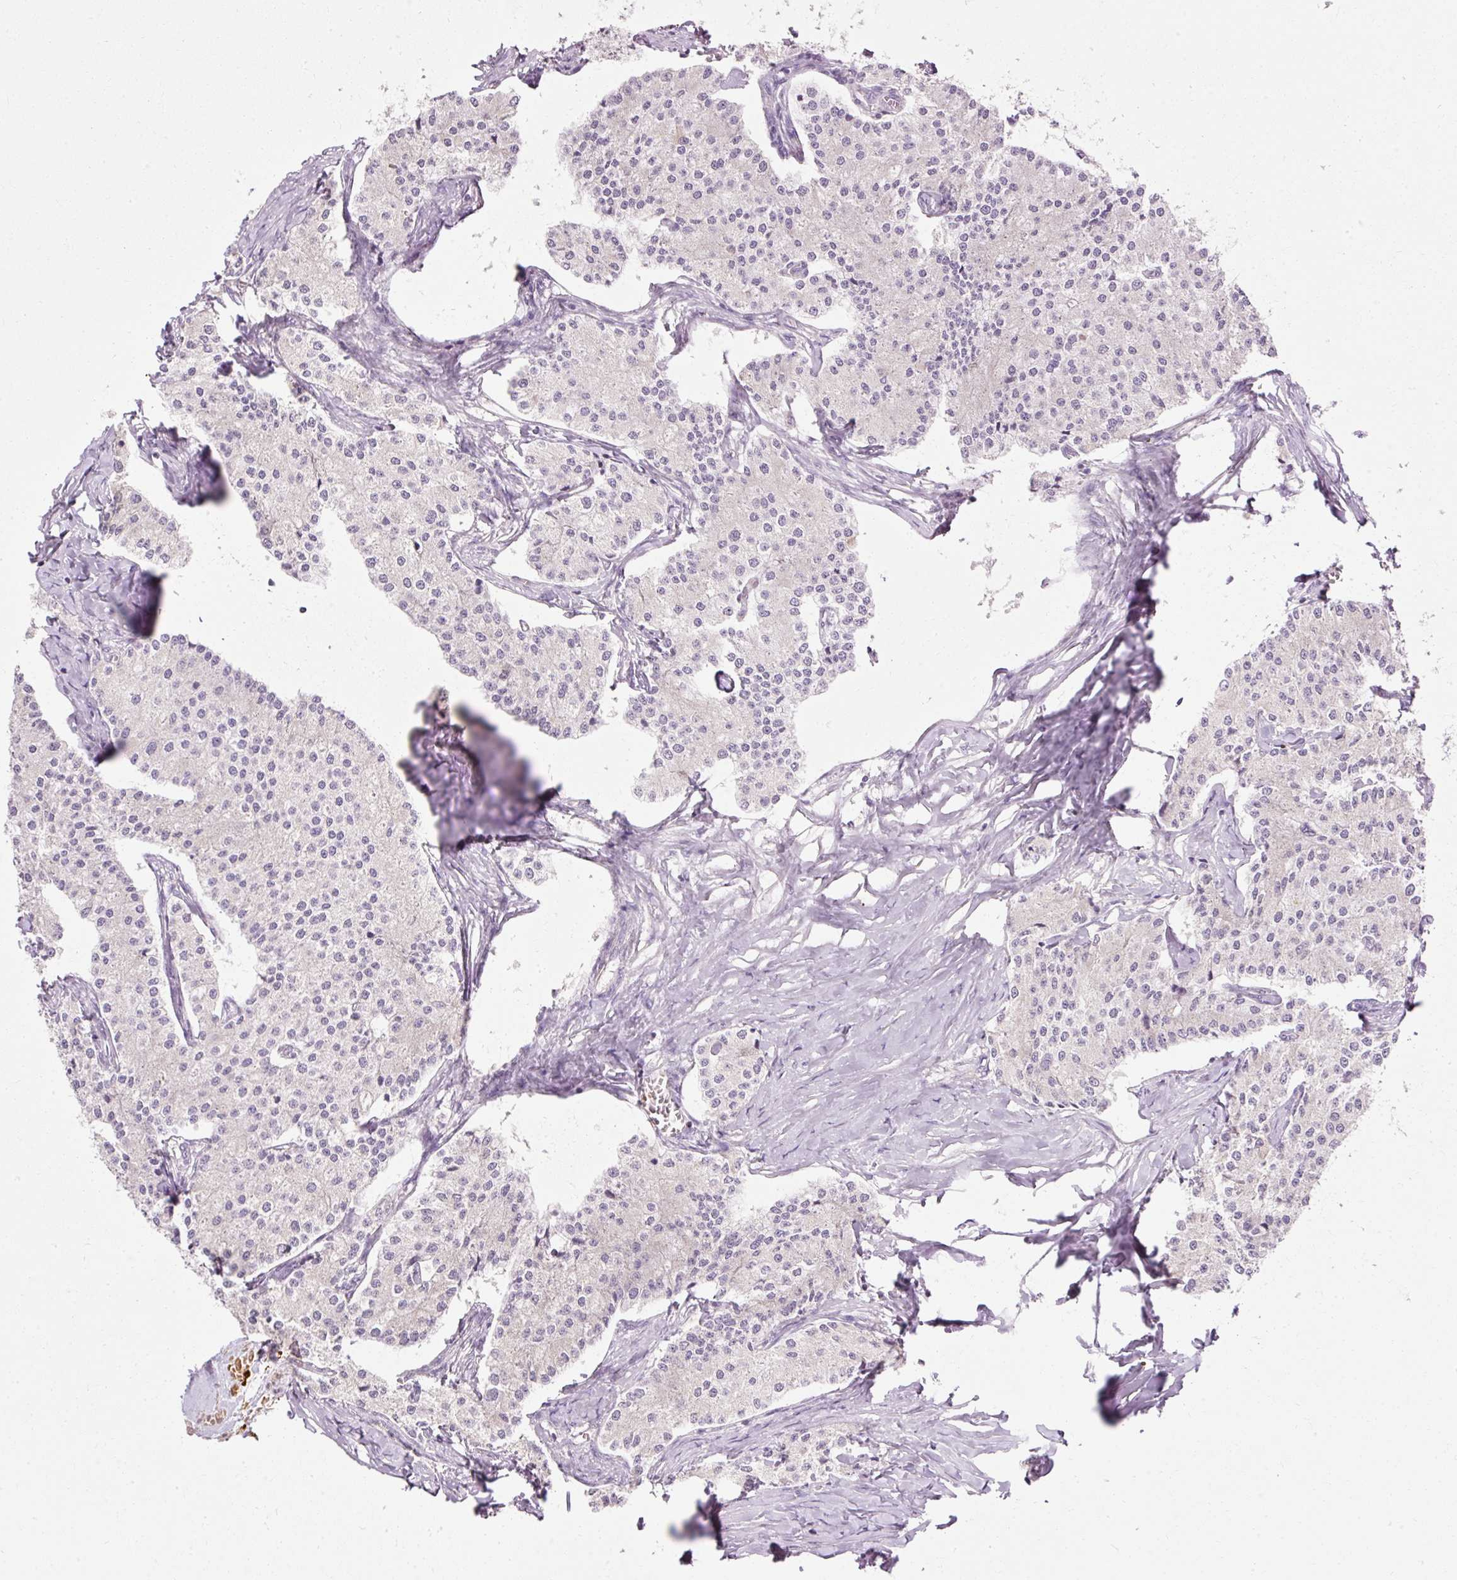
{"staining": {"intensity": "negative", "quantity": "none", "location": "none"}, "tissue": "carcinoid", "cell_type": "Tumor cells", "image_type": "cancer", "snomed": [{"axis": "morphology", "description": "Carcinoid, malignant, NOS"}, {"axis": "topography", "description": "Colon"}], "caption": "Immunohistochemistry photomicrograph of neoplastic tissue: human carcinoid (malignant) stained with DAB (3,3'-diaminobenzidine) displays no significant protein positivity in tumor cells. (Stains: DAB (3,3'-diaminobenzidine) immunohistochemistry with hematoxylin counter stain, Microscopy: brightfield microscopy at high magnification).", "gene": "ARMH3", "patient": {"sex": "female", "age": 52}}